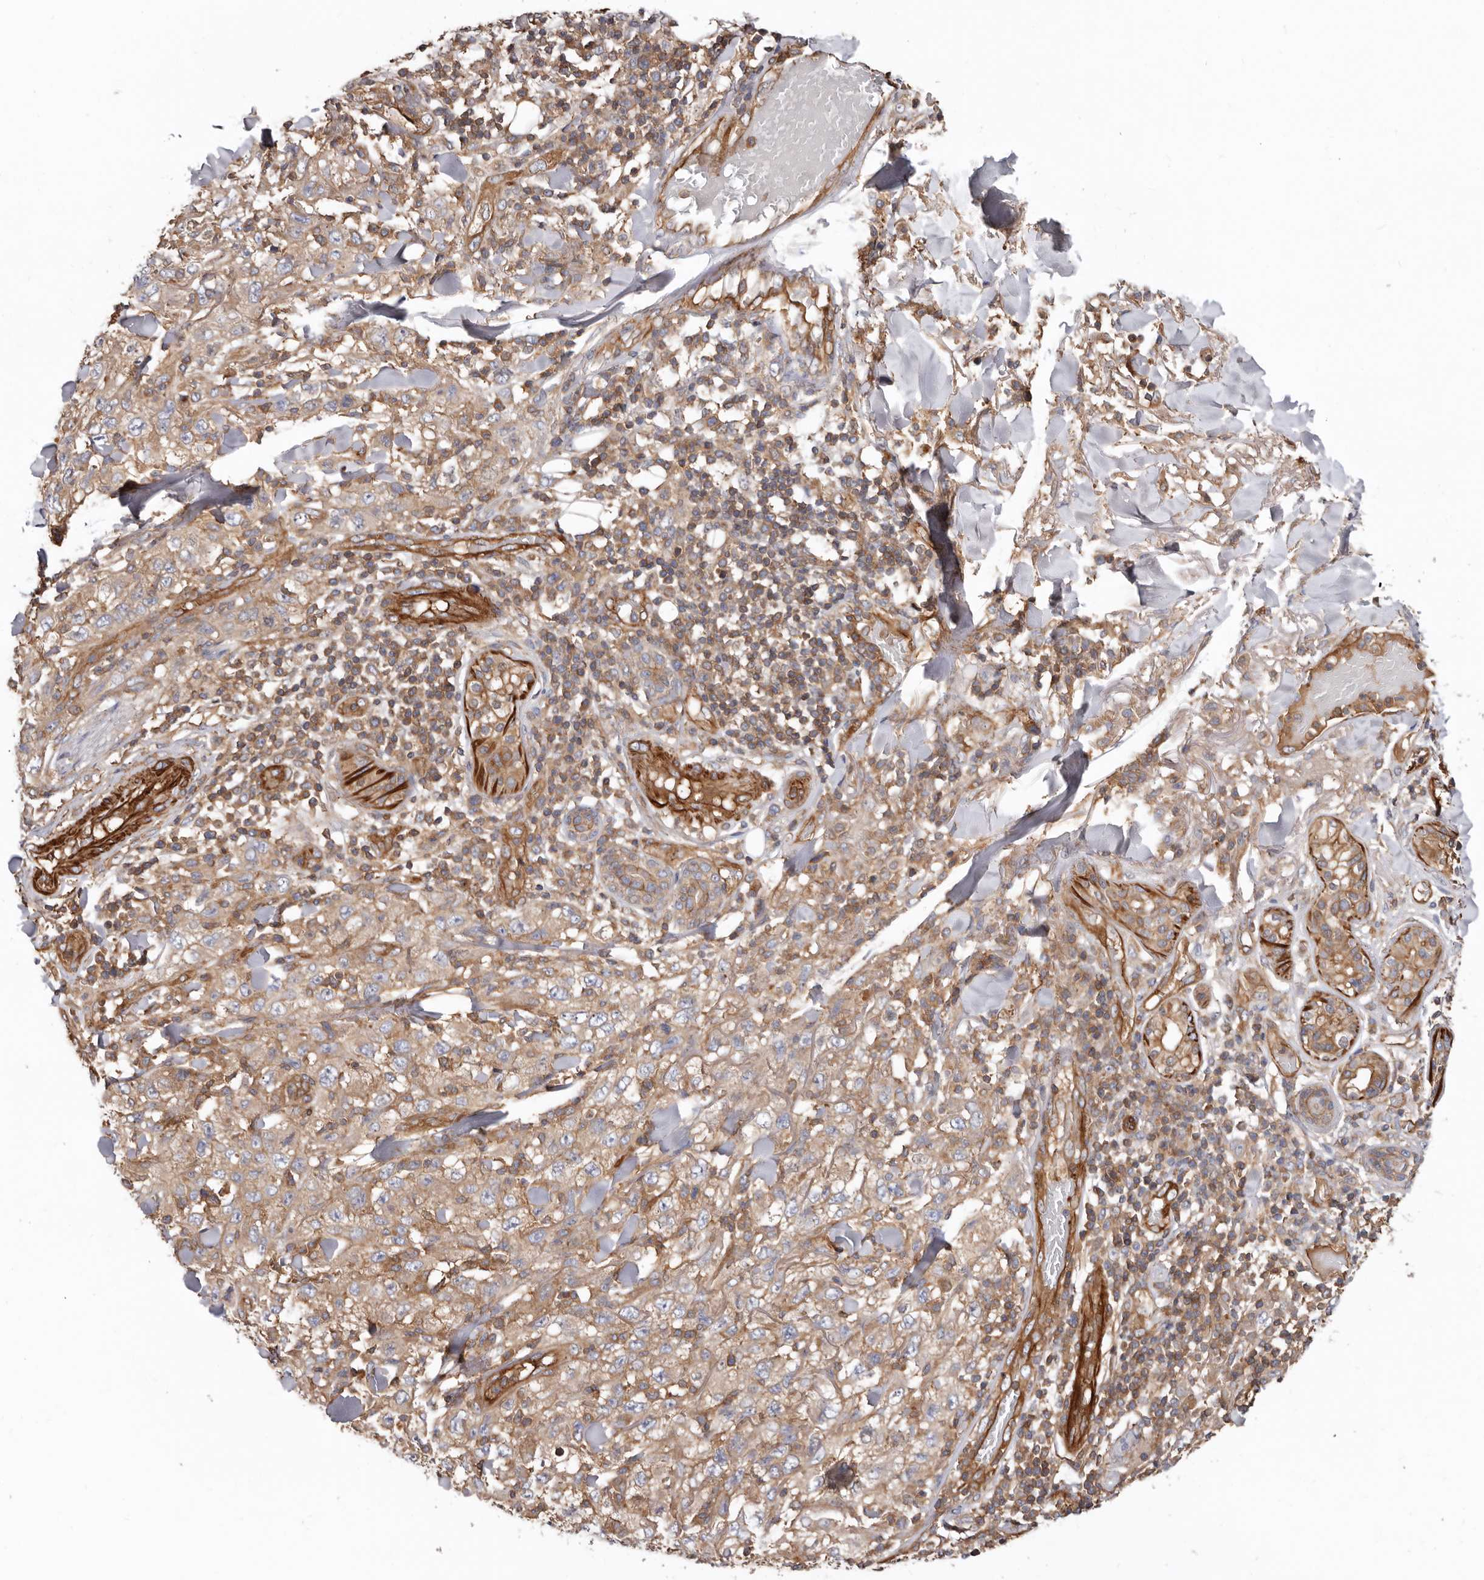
{"staining": {"intensity": "moderate", "quantity": ">75%", "location": "cytoplasmic/membranous"}, "tissue": "skin cancer", "cell_type": "Tumor cells", "image_type": "cancer", "snomed": [{"axis": "morphology", "description": "Squamous cell carcinoma, NOS"}, {"axis": "topography", "description": "Skin"}], "caption": "IHC (DAB) staining of human skin cancer (squamous cell carcinoma) demonstrates moderate cytoplasmic/membranous protein expression in about >75% of tumor cells. The staining was performed using DAB to visualize the protein expression in brown, while the nuclei were stained in blue with hematoxylin (Magnification: 20x).", "gene": "TMC7", "patient": {"sex": "female", "age": 88}}